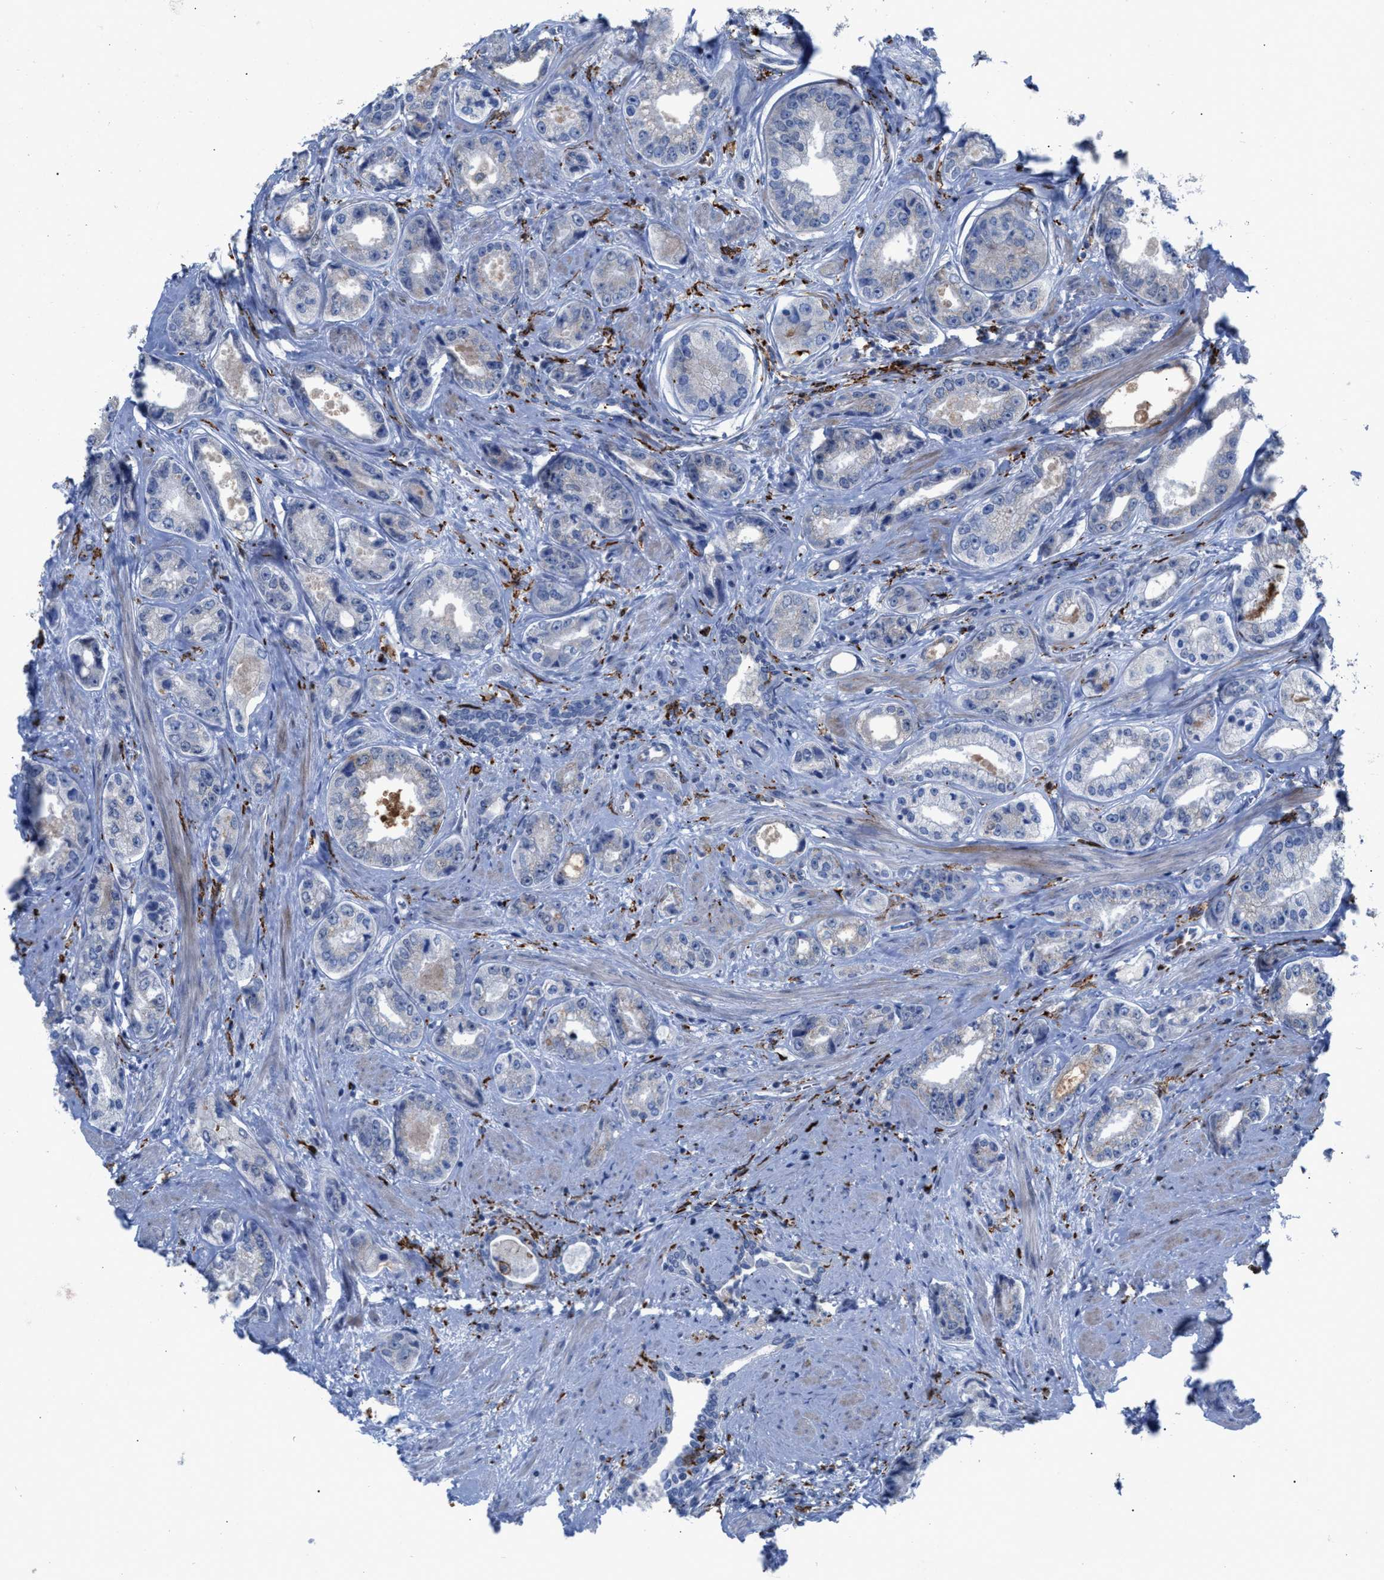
{"staining": {"intensity": "negative", "quantity": "none", "location": "none"}, "tissue": "prostate cancer", "cell_type": "Tumor cells", "image_type": "cancer", "snomed": [{"axis": "morphology", "description": "Adenocarcinoma, High grade"}, {"axis": "topography", "description": "Prostate"}], "caption": "An IHC micrograph of adenocarcinoma (high-grade) (prostate) is shown. There is no staining in tumor cells of adenocarcinoma (high-grade) (prostate). The staining was performed using DAB (3,3'-diaminobenzidine) to visualize the protein expression in brown, while the nuclei were stained in blue with hematoxylin (Magnification: 20x).", "gene": "SLC47A1", "patient": {"sex": "male", "age": 61}}